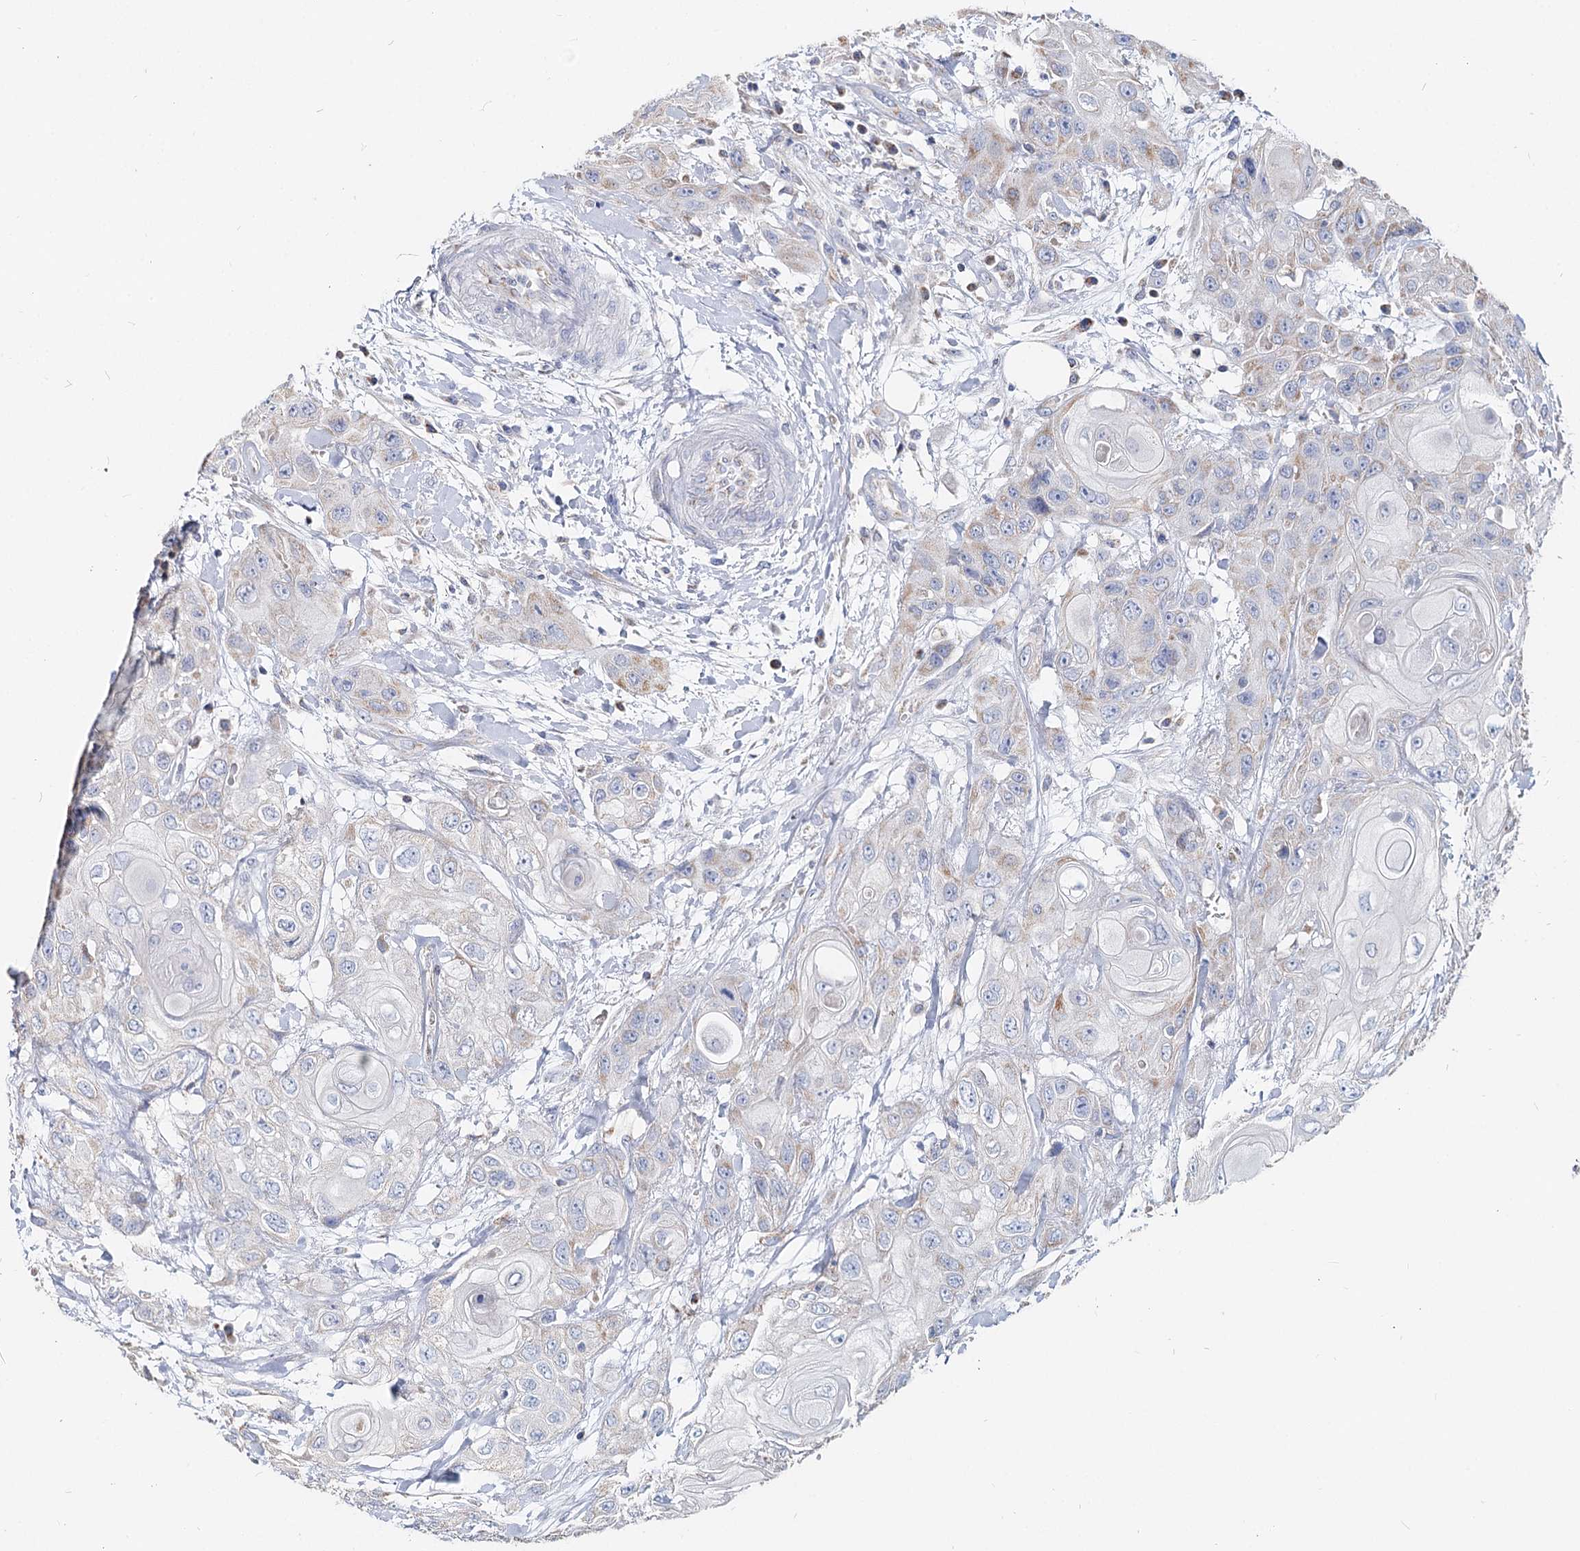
{"staining": {"intensity": "weak", "quantity": "<25%", "location": "cytoplasmic/membranous"}, "tissue": "head and neck cancer", "cell_type": "Tumor cells", "image_type": "cancer", "snomed": [{"axis": "morphology", "description": "Squamous cell carcinoma, NOS"}, {"axis": "topography", "description": "Head-Neck"}], "caption": "The micrograph demonstrates no significant expression in tumor cells of head and neck squamous cell carcinoma.", "gene": "MCCC2", "patient": {"sex": "female", "age": 43}}